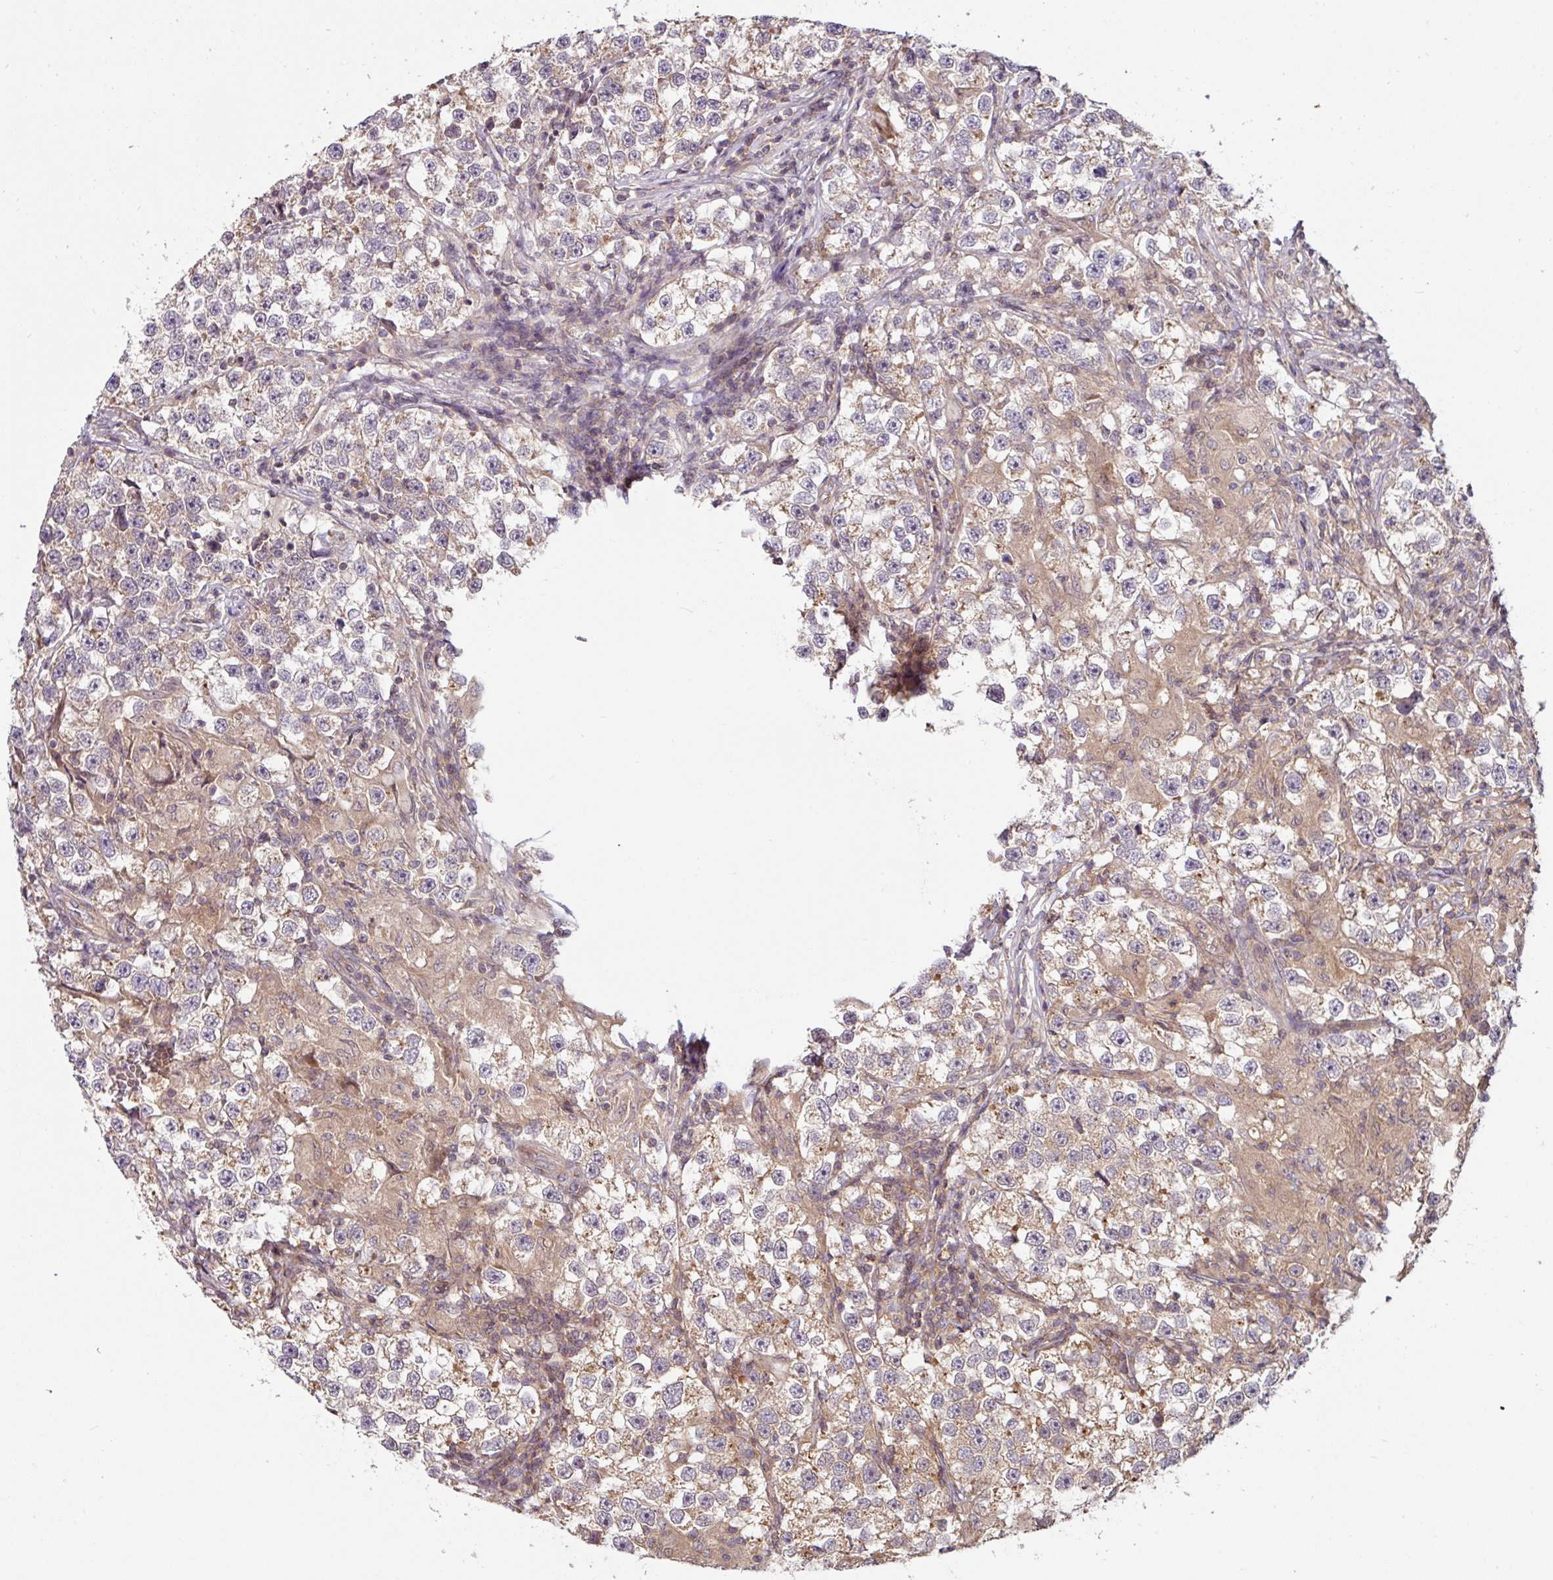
{"staining": {"intensity": "weak", "quantity": "25%-75%", "location": "cytoplasmic/membranous"}, "tissue": "testis cancer", "cell_type": "Tumor cells", "image_type": "cancer", "snomed": [{"axis": "morphology", "description": "Seminoma, NOS"}, {"axis": "topography", "description": "Testis"}], "caption": "This is an image of immunohistochemistry (IHC) staining of testis seminoma, which shows weak positivity in the cytoplasmic/membranous of tumor cells.", "gene": "SHB", "patient": {"sex": "male", "age": 46}}